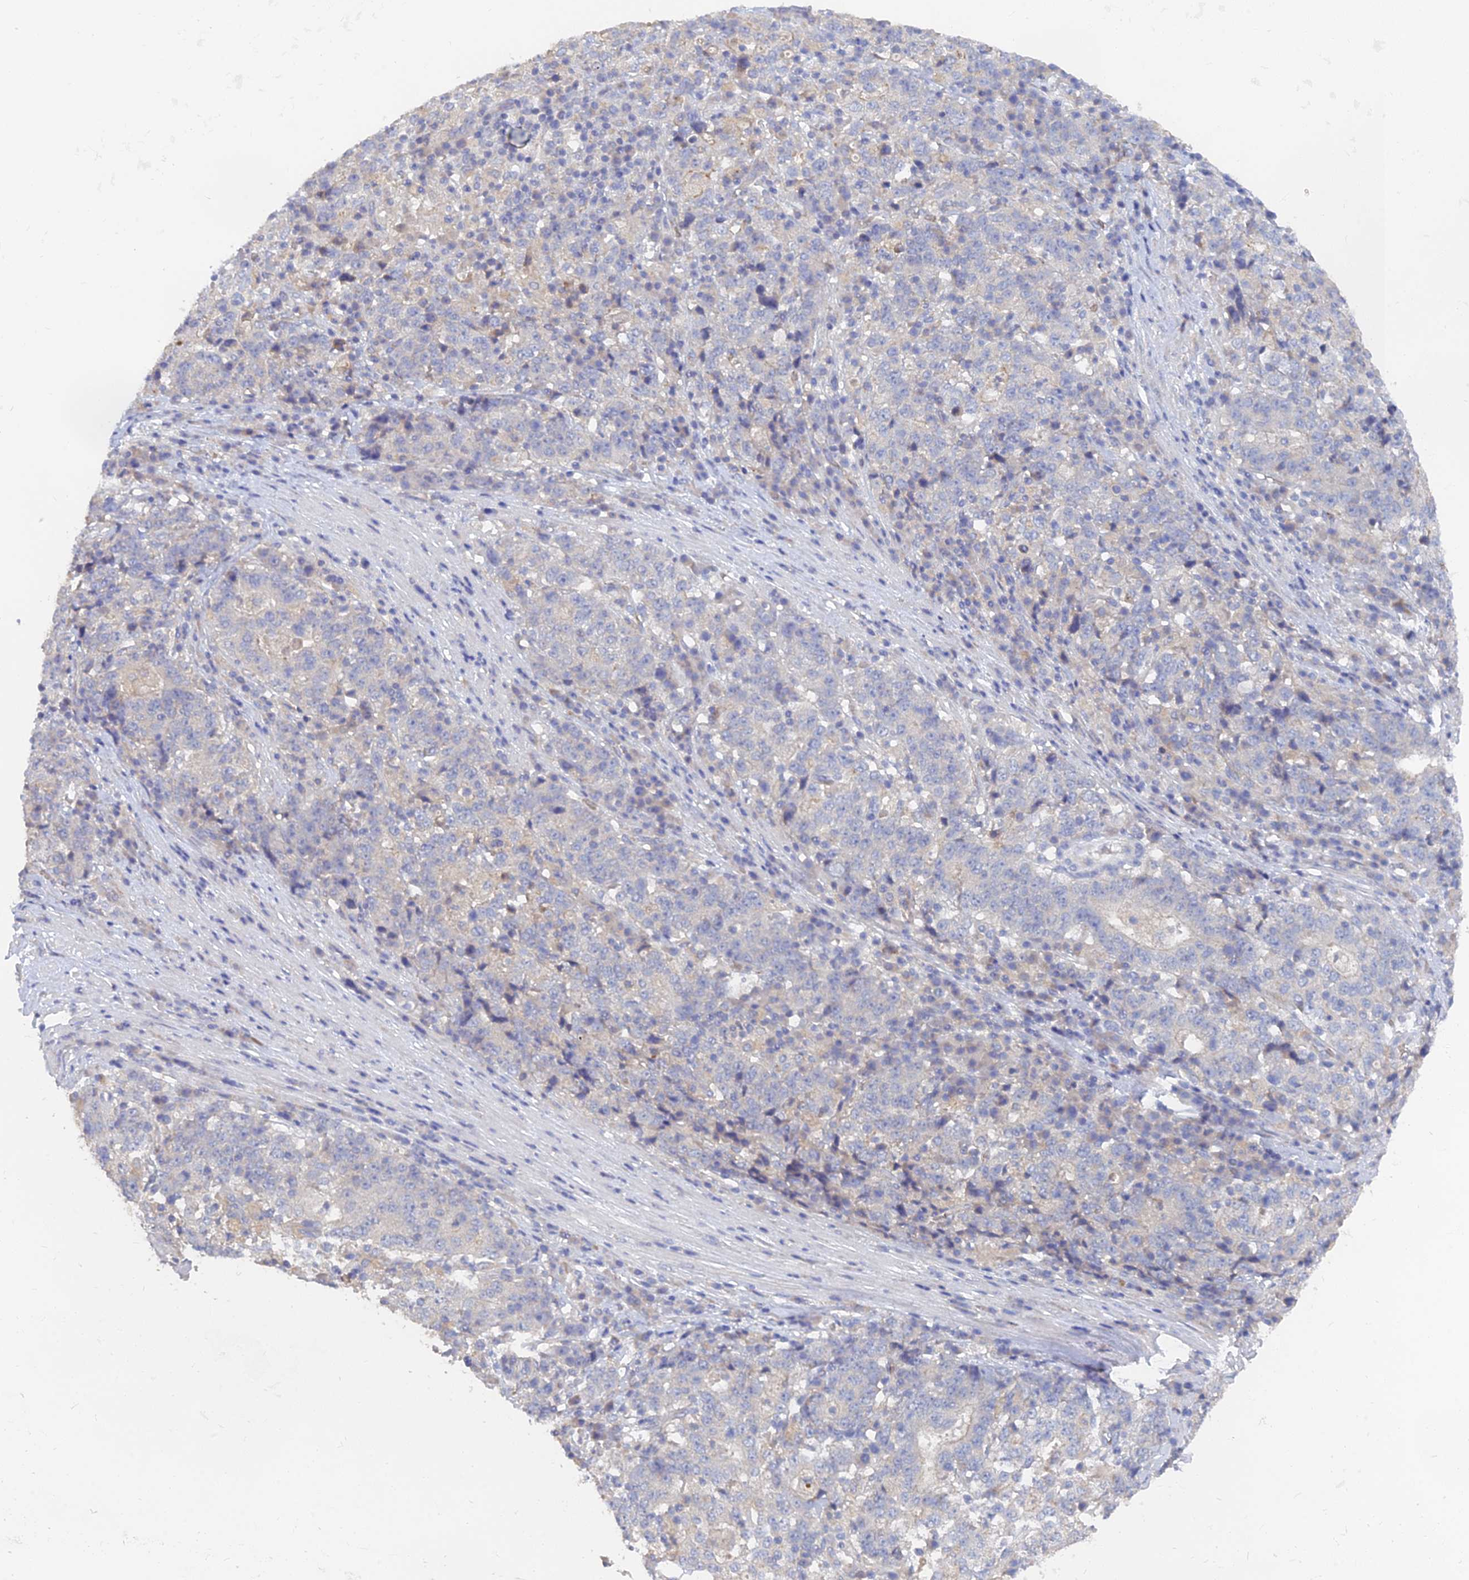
{"staining": {"intensity": "negative", "quantity": "none", "location": "none"}, "tissue": "stomach cancer", "cell_type": "Tumor cells", "image_type": "cancer", "snomed": [{"axis": "morphology", "description": "Adenocarcinoma, NOS"}, {"axis": "topography", "description": "Stomach"}], "caption": "Immunohistochemical staining of human stomach adenocarcinoma shows no significant positivity in tumor cells. (Stains: DAB (3,3'-diaminobenzidine) immunohistochemistry with hematoxylin counter stain, Microscopy: brightfield microscopy at high magnification).", "gene": "ARRDC1", "patient": {"sex": "male", "age": 59}}